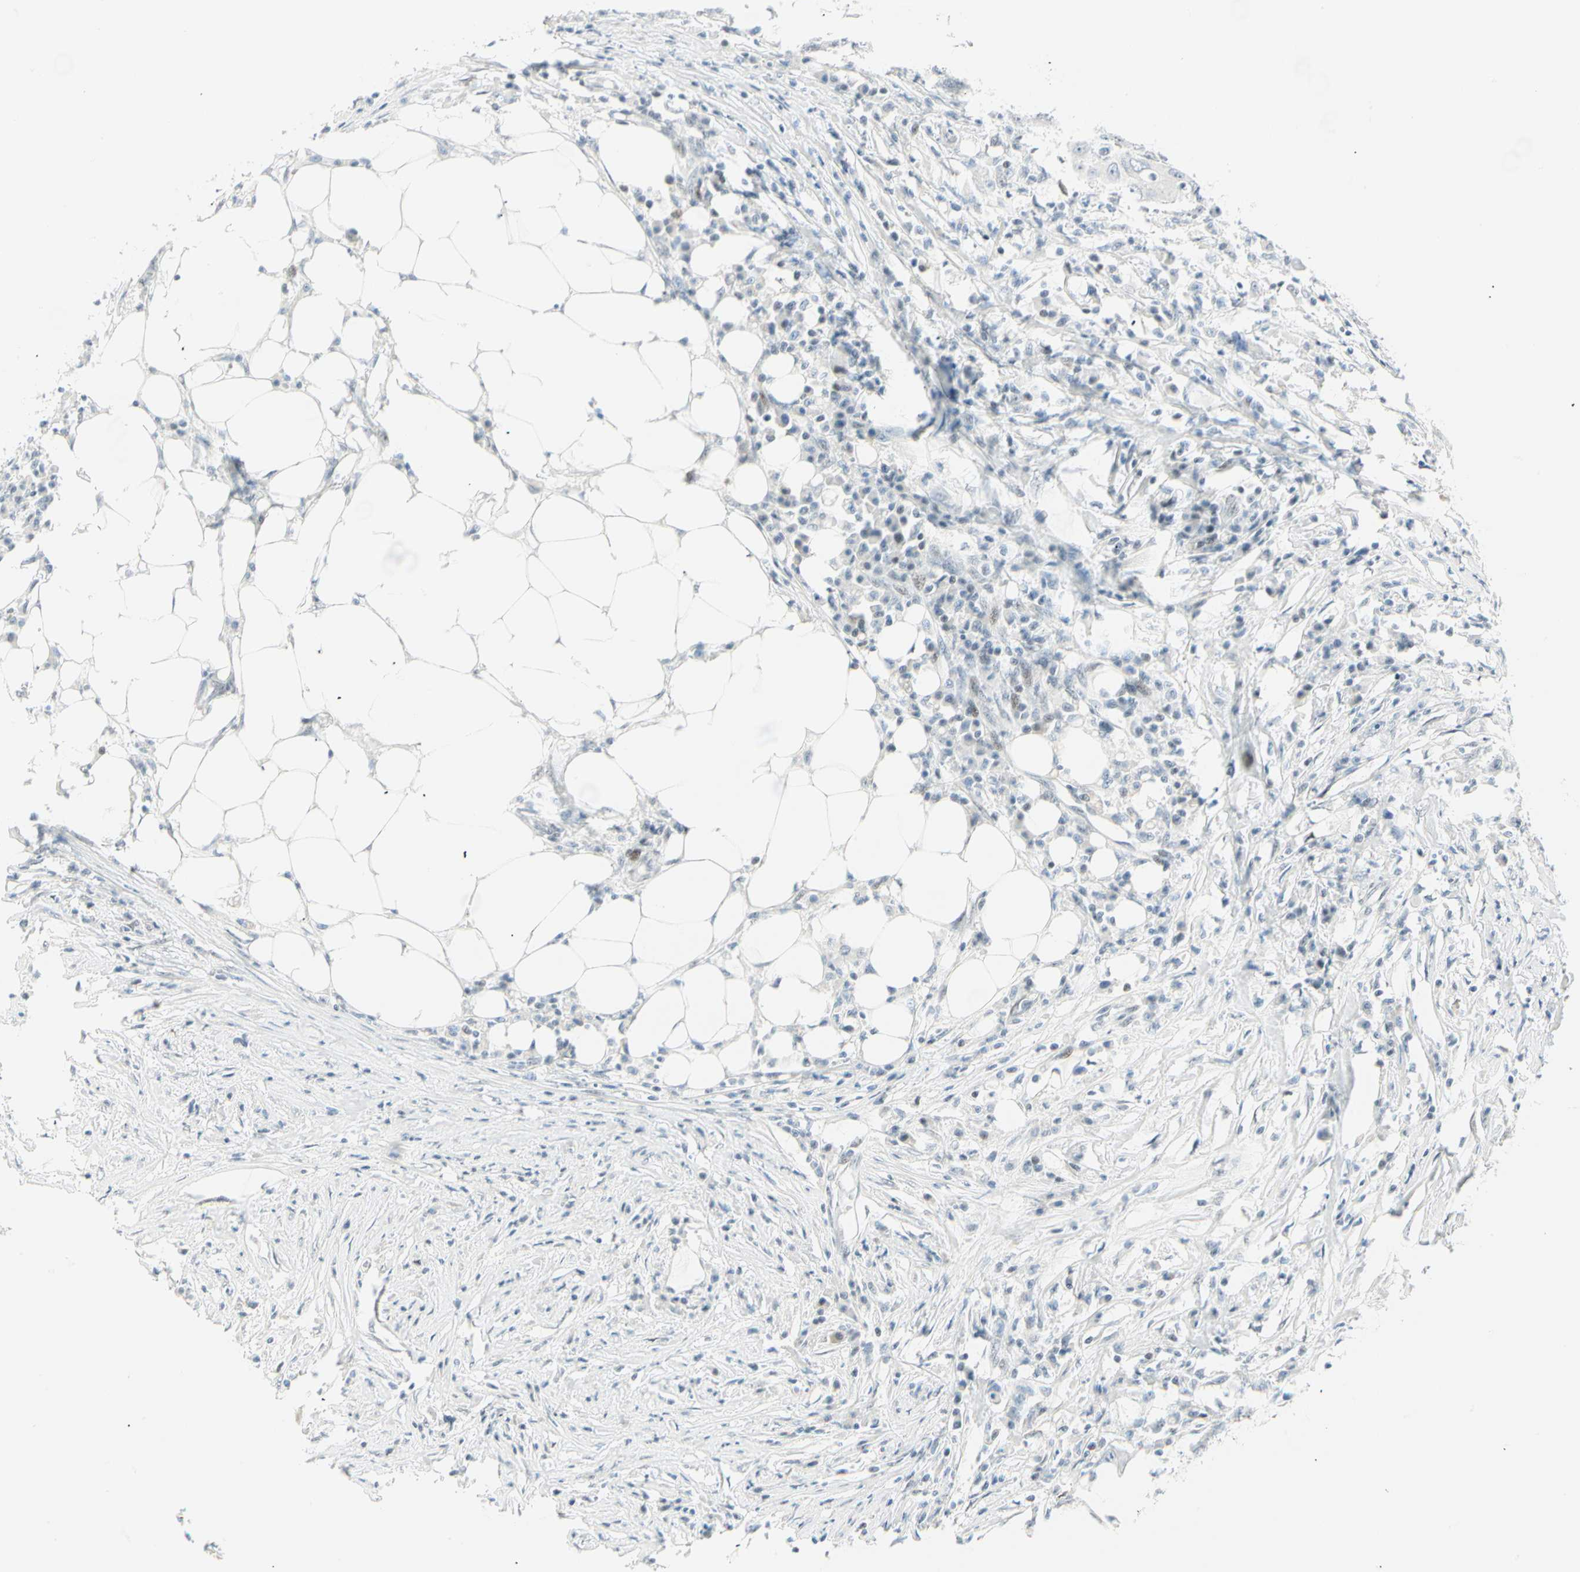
{"staining": {"intensity": "negative", "quantity": "none", "location": "none"}, "tissue": "colorectal cancer", "cell_type": "Tumor cells", "image_type": "cancer", "snomed": [{"axis": "morphology", "description": "Adenocarcinoma, NOS"}, {"axis": "topography", "description": "Colon"}], "caption": "Immunohistochemistry of colorectal adenocarcinoma exhibits no expression in tumor cells.", "gene": "PKNOX1", "patient": {"sex": "male", "age": 71}}